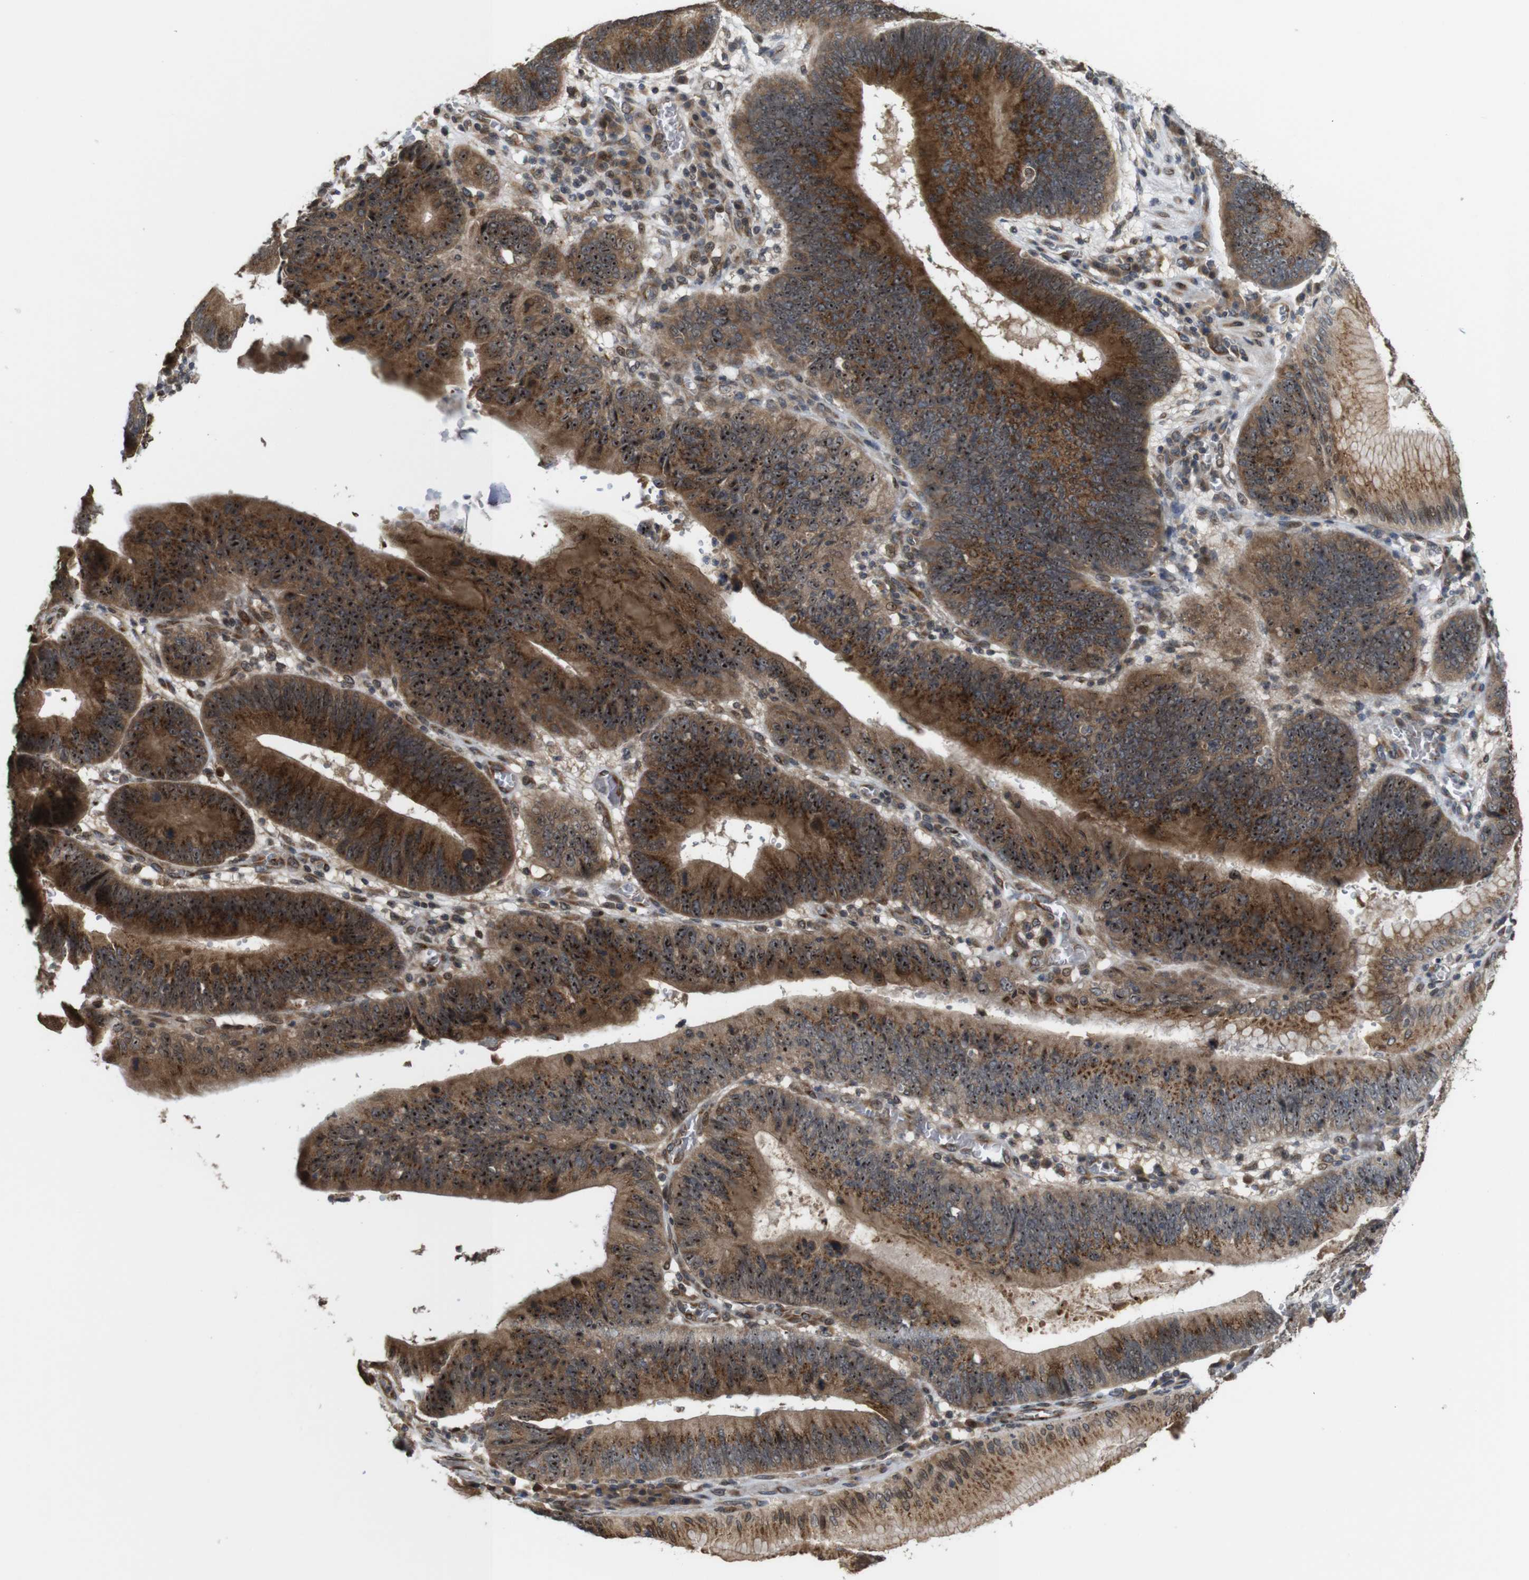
{"staining": {"intensity": "strong", "quantity": ">75%", "location": "cytoplasmic/membranous,nuclear"}, "tissue": "stomach cancer", "cell_type": "Tumor cells", "image_type": "cancer", "snomed": [{"axis": "morphology", "description": "Adenocarcinoma, NOS"}, {"axis": "topography", "description": "Stomach"}], "caption": "An immunohistochemistry (IHC) micrograph of neoplastic tissue is shown. Protein staining in brown highlights strong cytoplasmic/membranous and nuclear positivity in stomach adenocarcinoma within tumor cells.", "gene": "EFCAB14", "patient": {"sex": "male", "age": 59}}